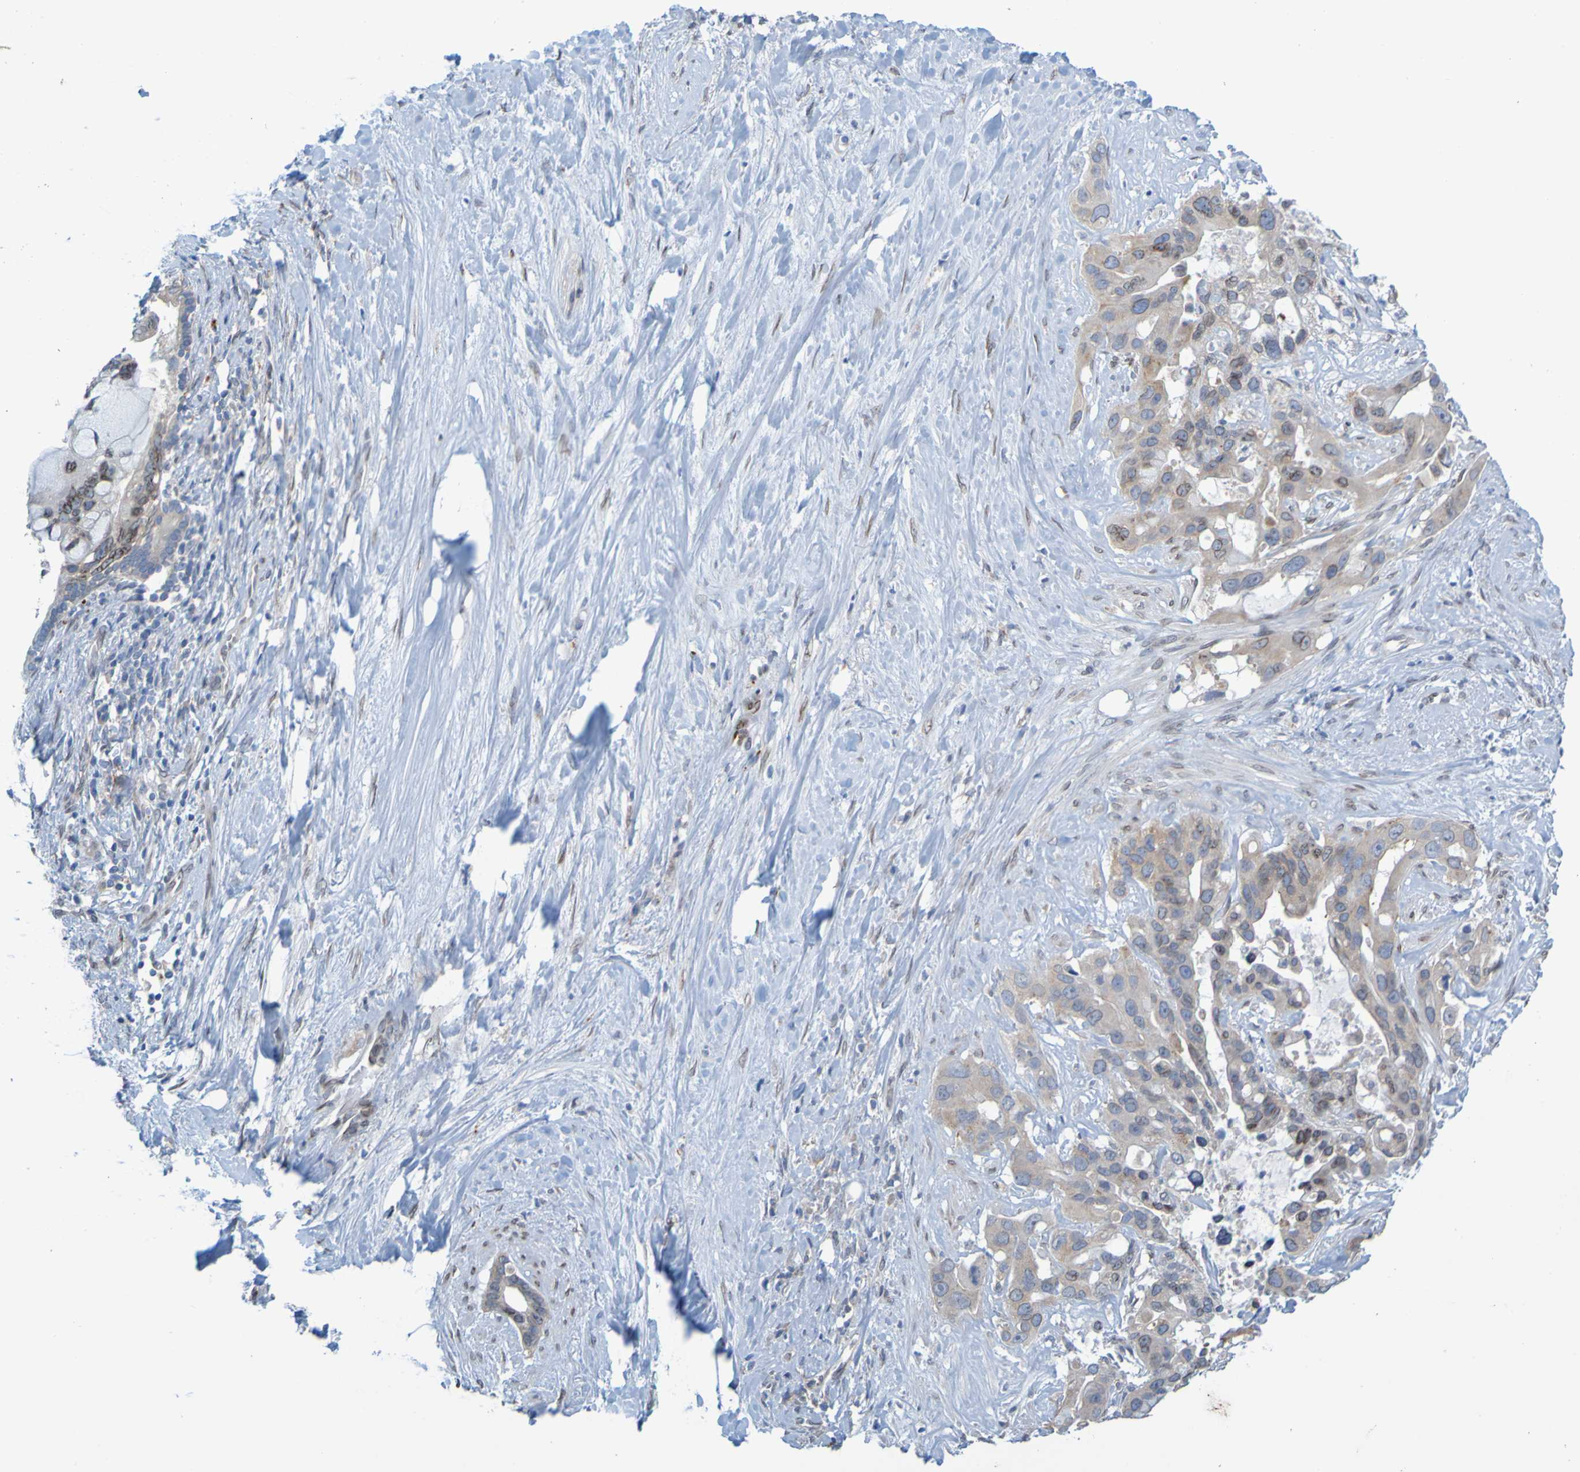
{"staining": {"intensity": "weak", "quantity": ">75%", "location": "cytoplasmic/membranous"}, "tissue": "liver cancer", "cell_type": "Tumor cells", "image_type": "cancer", "snomed": [{"axis": "morphology", "description": "Cholangiocarcinoma"}, {"axis": "topography", "description": "Liver"}], "caption": "Cholangiocarcinoma (liver) stained with a brown dye reveals weak cytoplasmic/membranous positive staining in approximately >75% of tumor cells.", "gene": "MAG", "patient": {"sex": "female", "age": 65}}